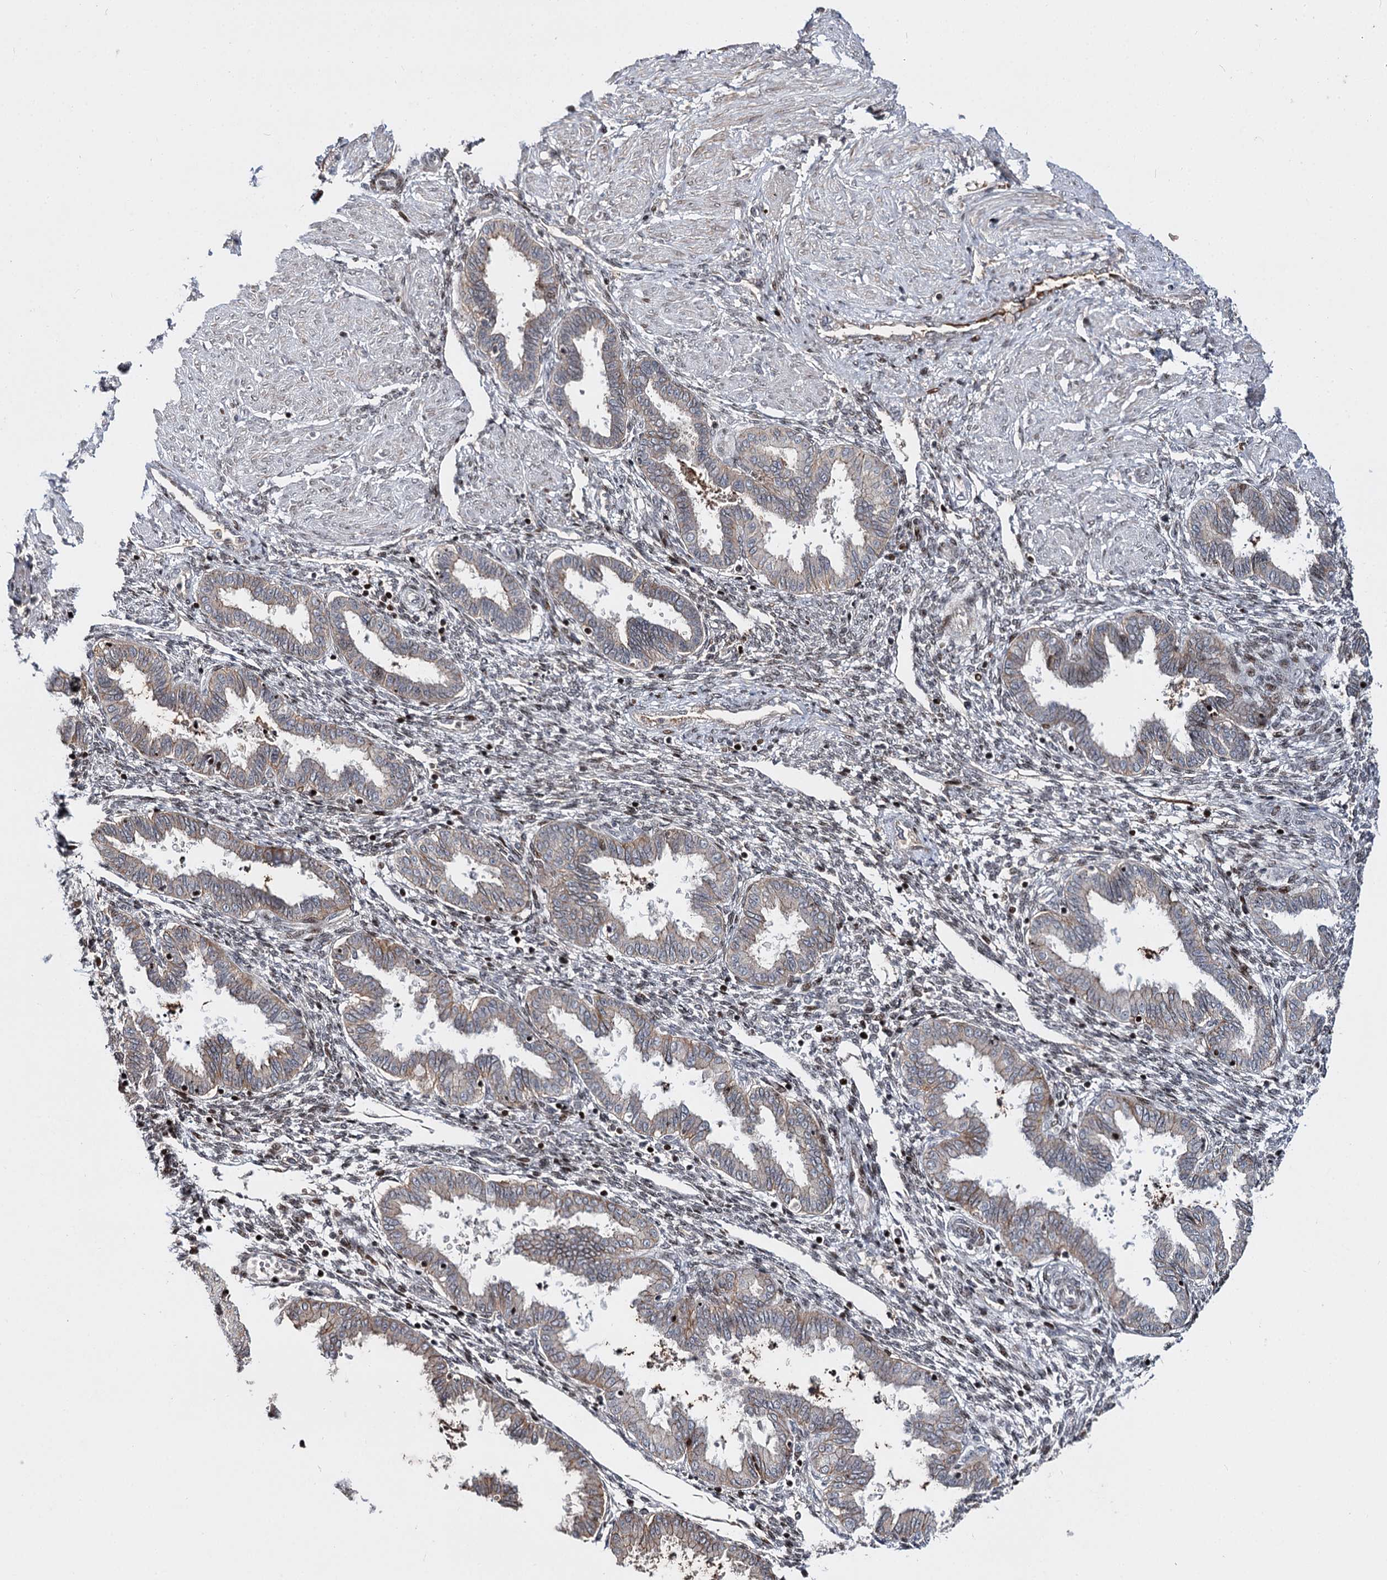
{"staining": {"intensity": "moderate", "quantity": "25%-75%", "location": "nuclear"}, "tissue": "endometrium", "cell_type": "Cells in endometrial stroma", "image_type": "normal", "snomed": [{"axis": "morphology", "description": "Normal tissue, NOS"}, {"axis": "topography", "description": "Endometrium"}], "caption": "Endometrium was stained to show a protein in brown. There is medium levels of moderate nuclear staining in about 25%-75% of cells in endometrial stroma. (Brightfield microscopy of DAB IHC at high magnification).", "gene": "ITFG2", "patient": {"sex": "female", "age": 33}}